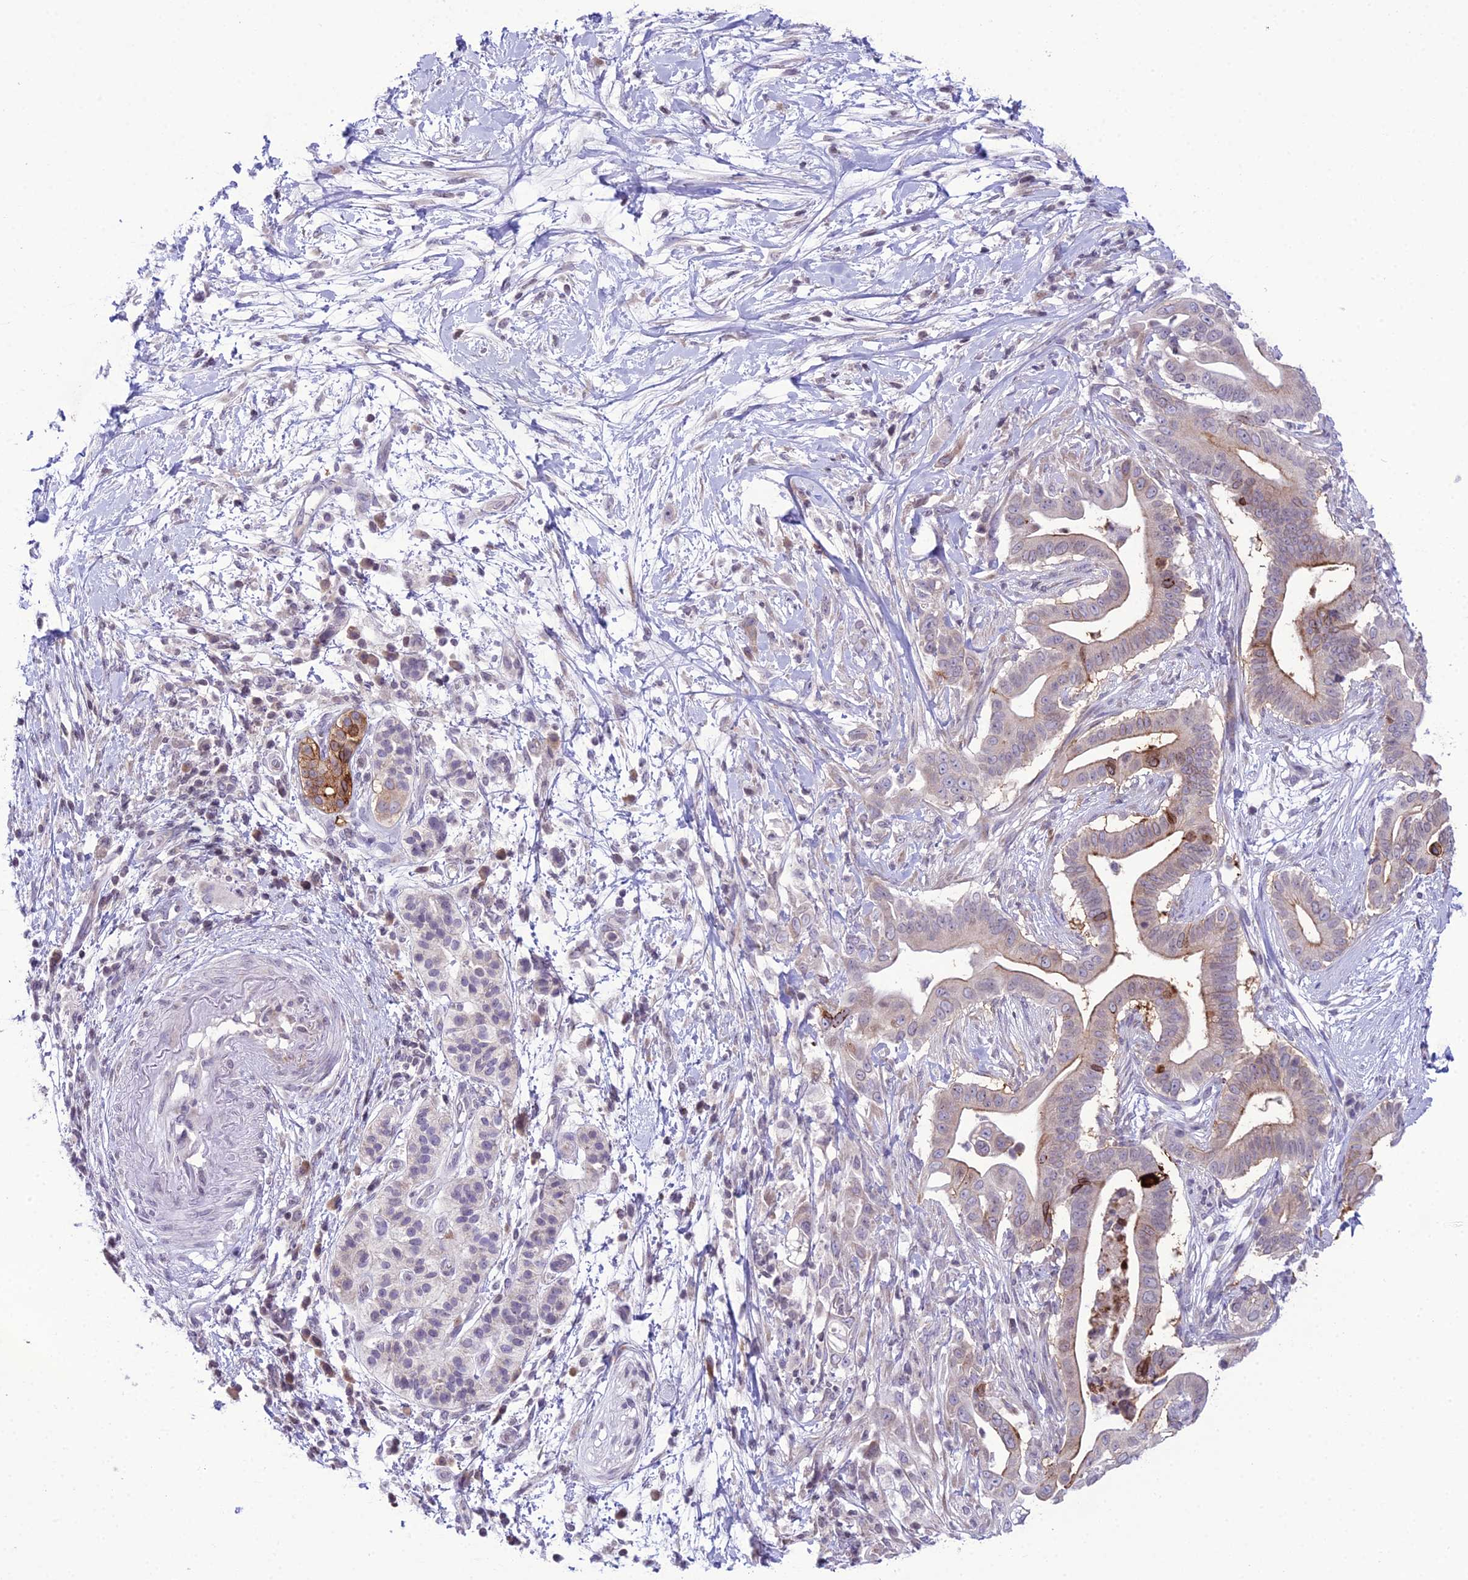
{"staining": {"intensity": "moderate", "quantity": "<25%", "location": "cytoplasmic/membranous"}, "tissue": "pancreatic cancer", "cell_type": "Tumor cells", "image_type": "cancer", "snomed": [{"axis": "morphology", "description": "Adenocarcinoma, NOS"}, {"axis": "topography", "description": "Pancreas"}], "caption": "Moderate cytoplasmic/membranous positivity for a protein is identified in approximately <25% of tumor cells of pancreatic cancer (adenocarcinoma) using immunohistochemistry (IHC).", "gene": "RPS26", "patient": {"sex": "male", "age": 68}}